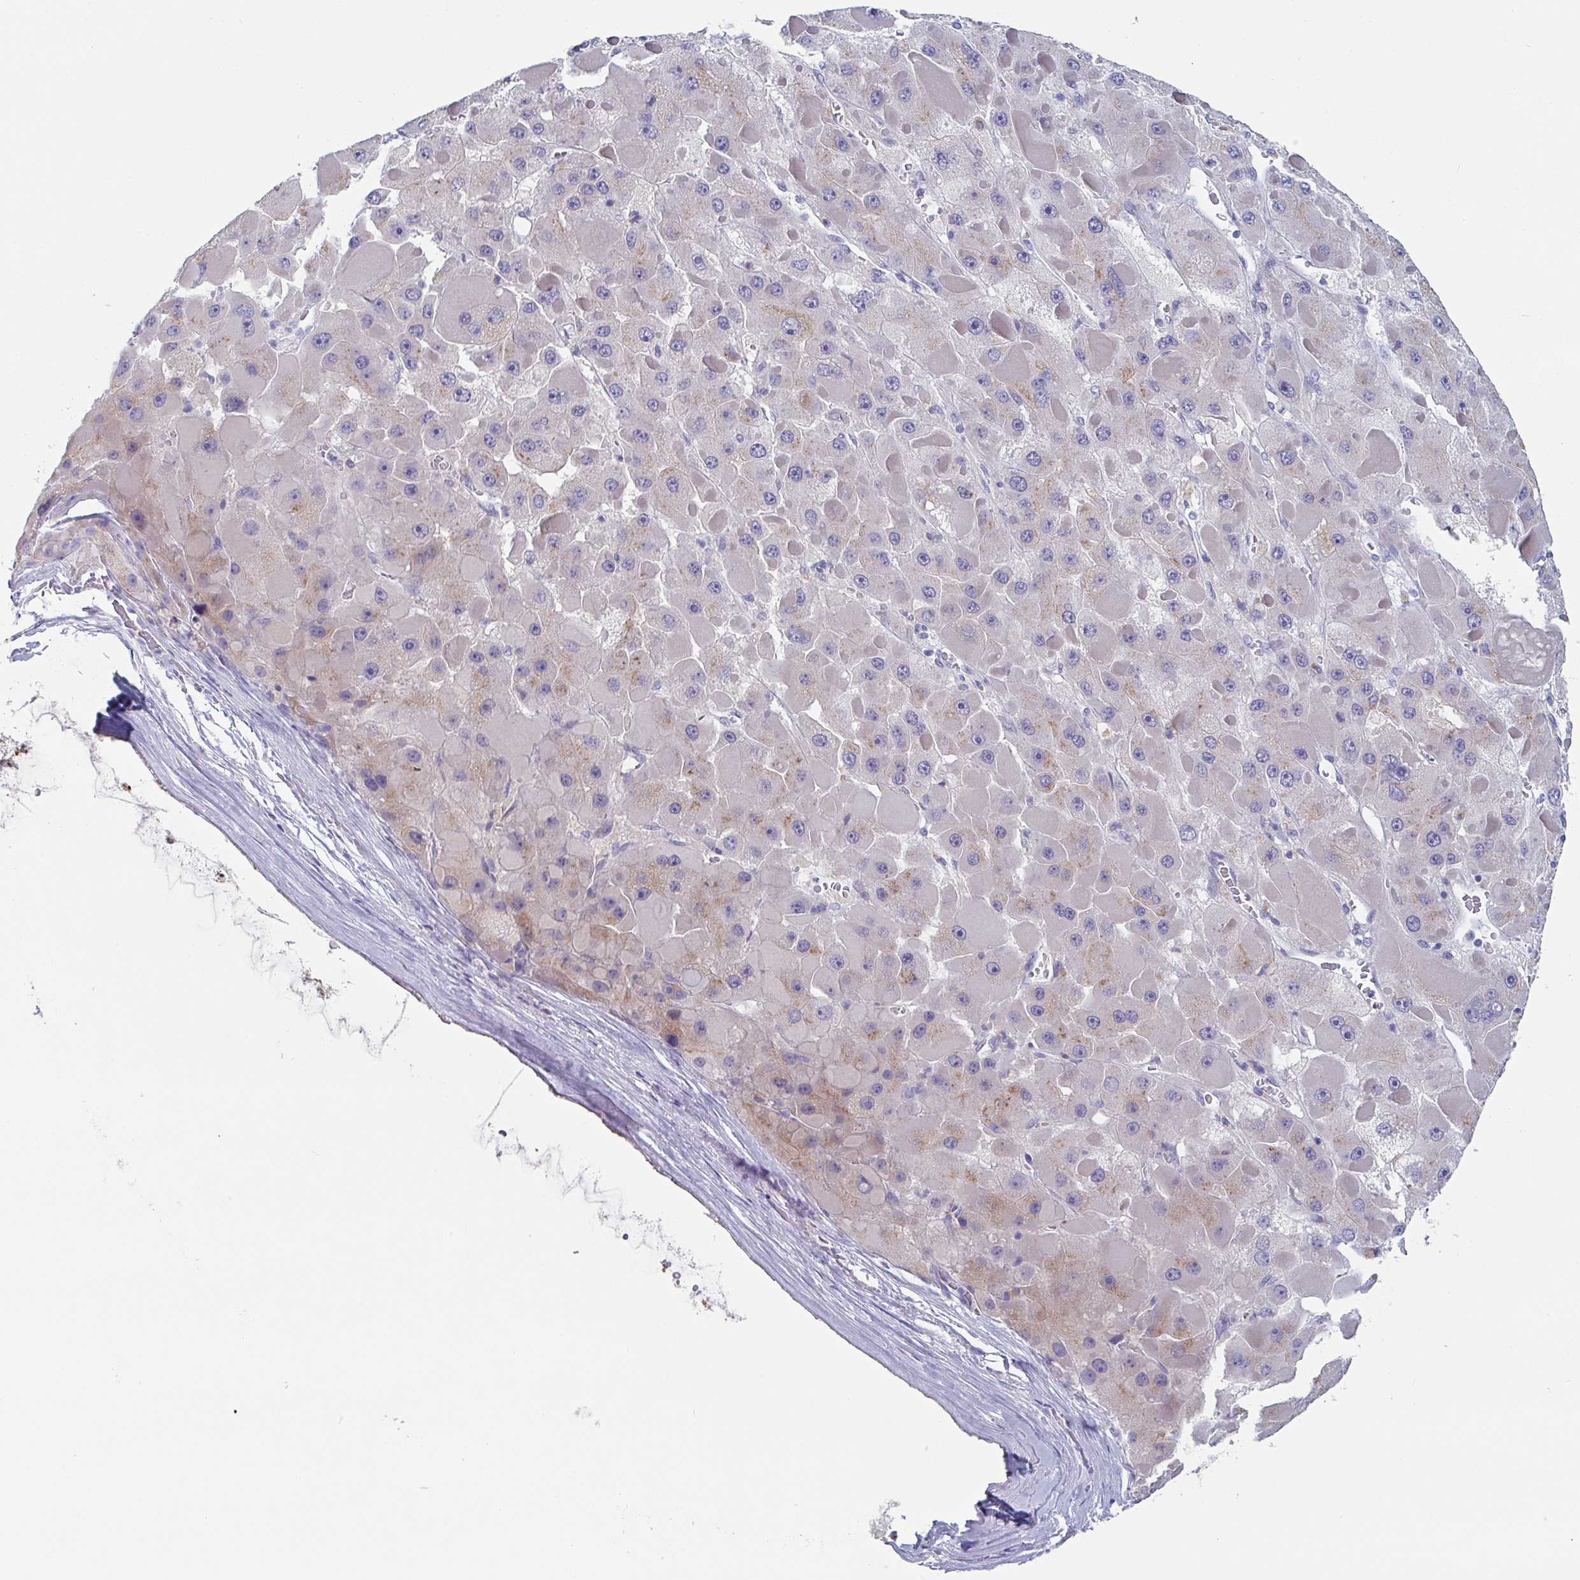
{"staining": {"intensity": "negative", "quantity": "none", "location": "none"}, "tissue": "liver cancer", "cell_type": "Tumor cells", "image_type": "cancer", "snomed": [{"axis": "morphology", "description": "Carcinoma, Hepatocellular, NOS"}, {"axis": "topography", "description": "Liver"}], "caption": "The micrograph demonstrates no staining of tumor cells in liver hepatocellular carcinoma.", "gene": "NT5C3B", "patient": {"sex": "female", "age": 73}}